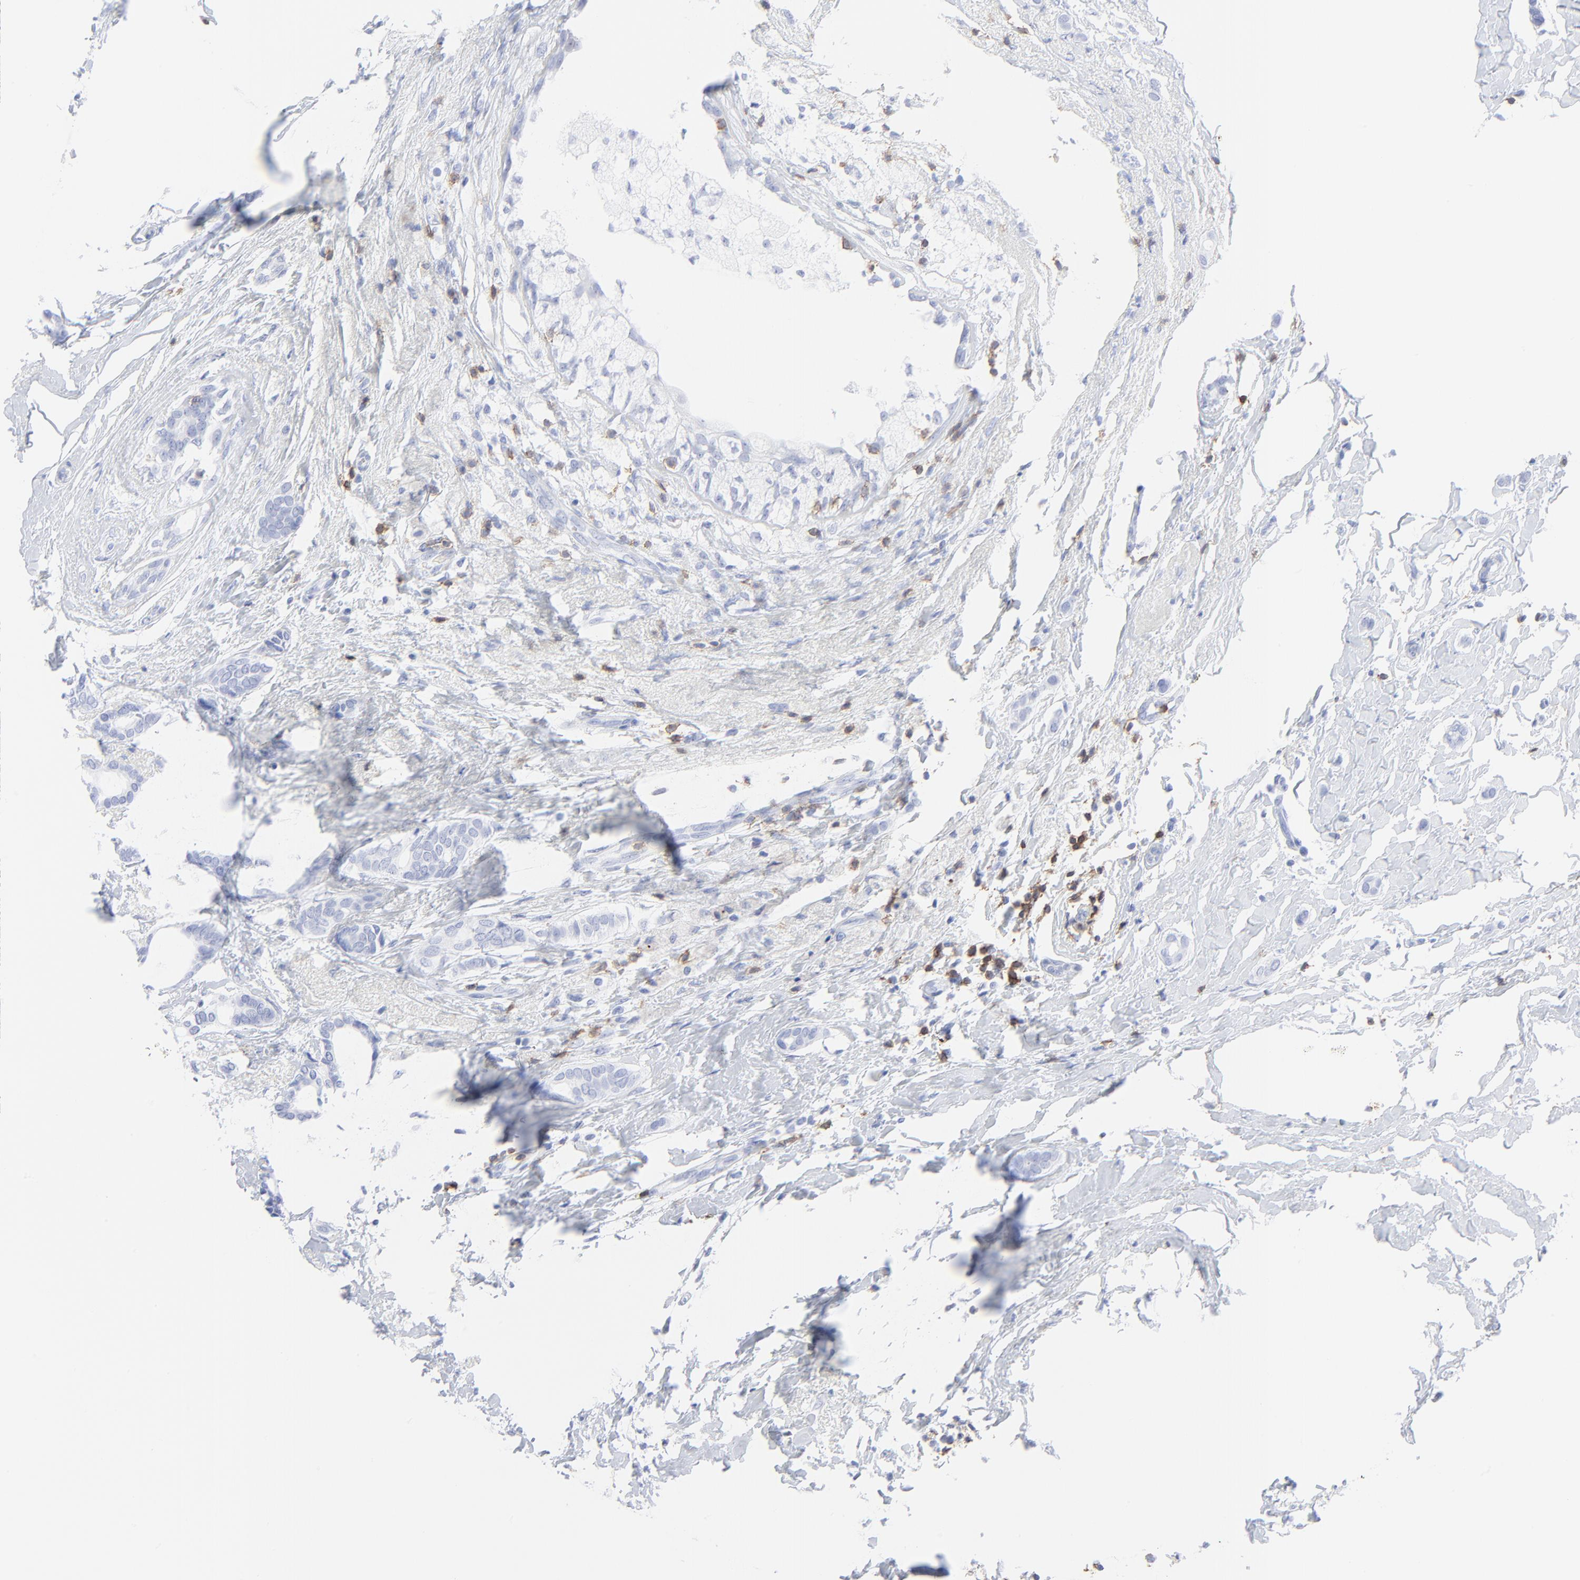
{"staining": {"intensity": "negative", "quantity": "none", "location": "none"}, "tissue": "breast cancer", "cell_type": "Tumor cells", "image_type": "cancer", "snomed": [{"axis": "morphology", "description": "Duct carcinoma"}, {"axis": "topography", "description": "Breast"}], "caption": "High power microscopy histopathology image of an IHC micrograph of breast cancer, revealing no significant positivity in tumor cells.", "gene": "LCK", "patient": {"sex": "female", "age": 54}}